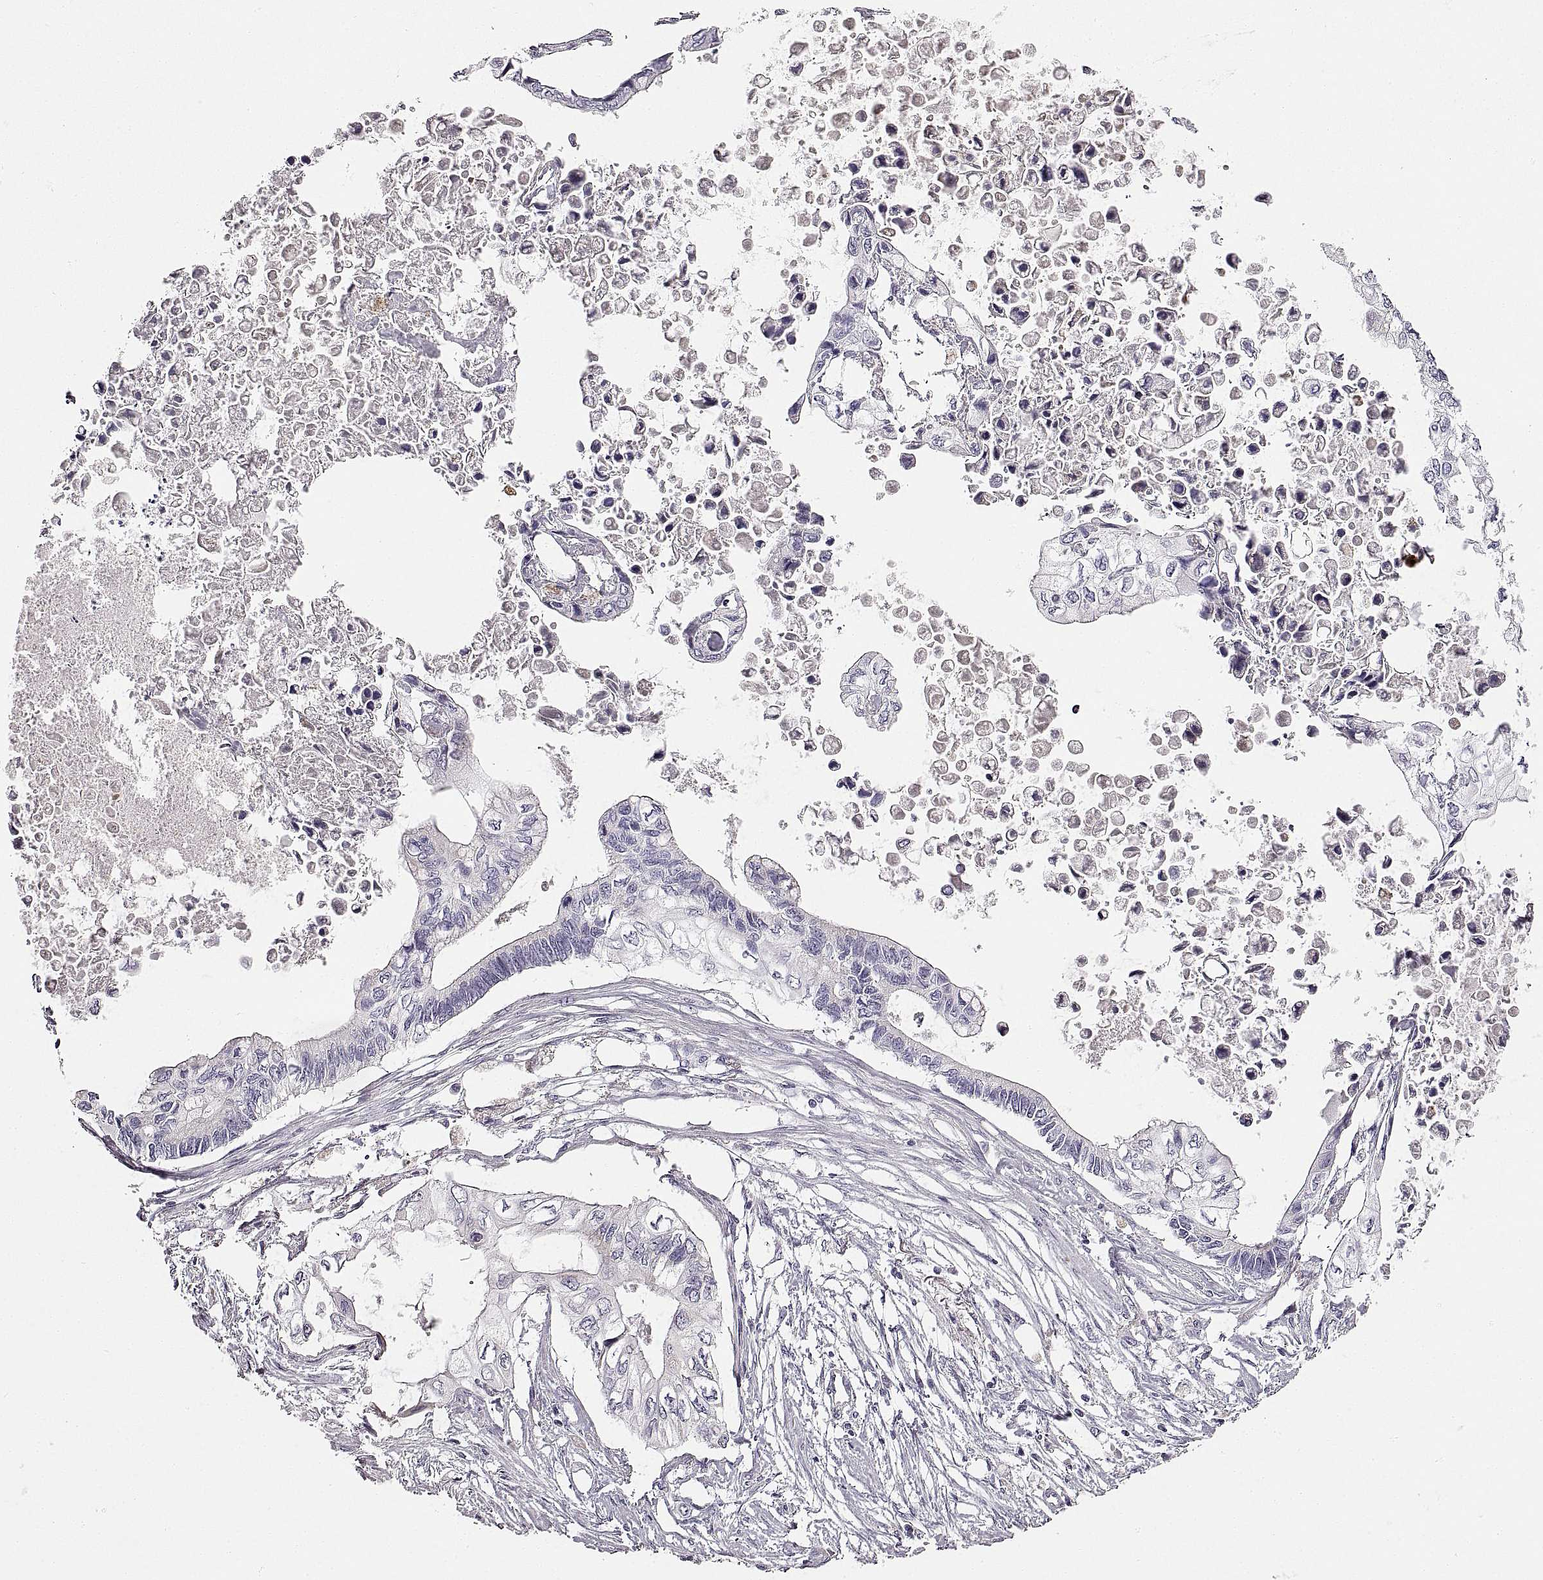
{"staining": {"intensity": "negative", "quantity": "none", "location": "none"}, "tissue": "pancreatic cancer", "cell_type": "Tumor cells", "image_type": "cancer", "snomed": [{"axis": "morphology", "description": "Adenocarcinoma, NOS"}, {"axis": "topography", "description": "Pancreas"}], "caption": "IHC of pancreatic cancer demonstrates no expression in tumor cells. (DAB (3,3'-diaminobenzidine) IHC with hematoxylin counter stain).", "gene": "RDH13", "patient": {"sex": "female", "age": 63}}